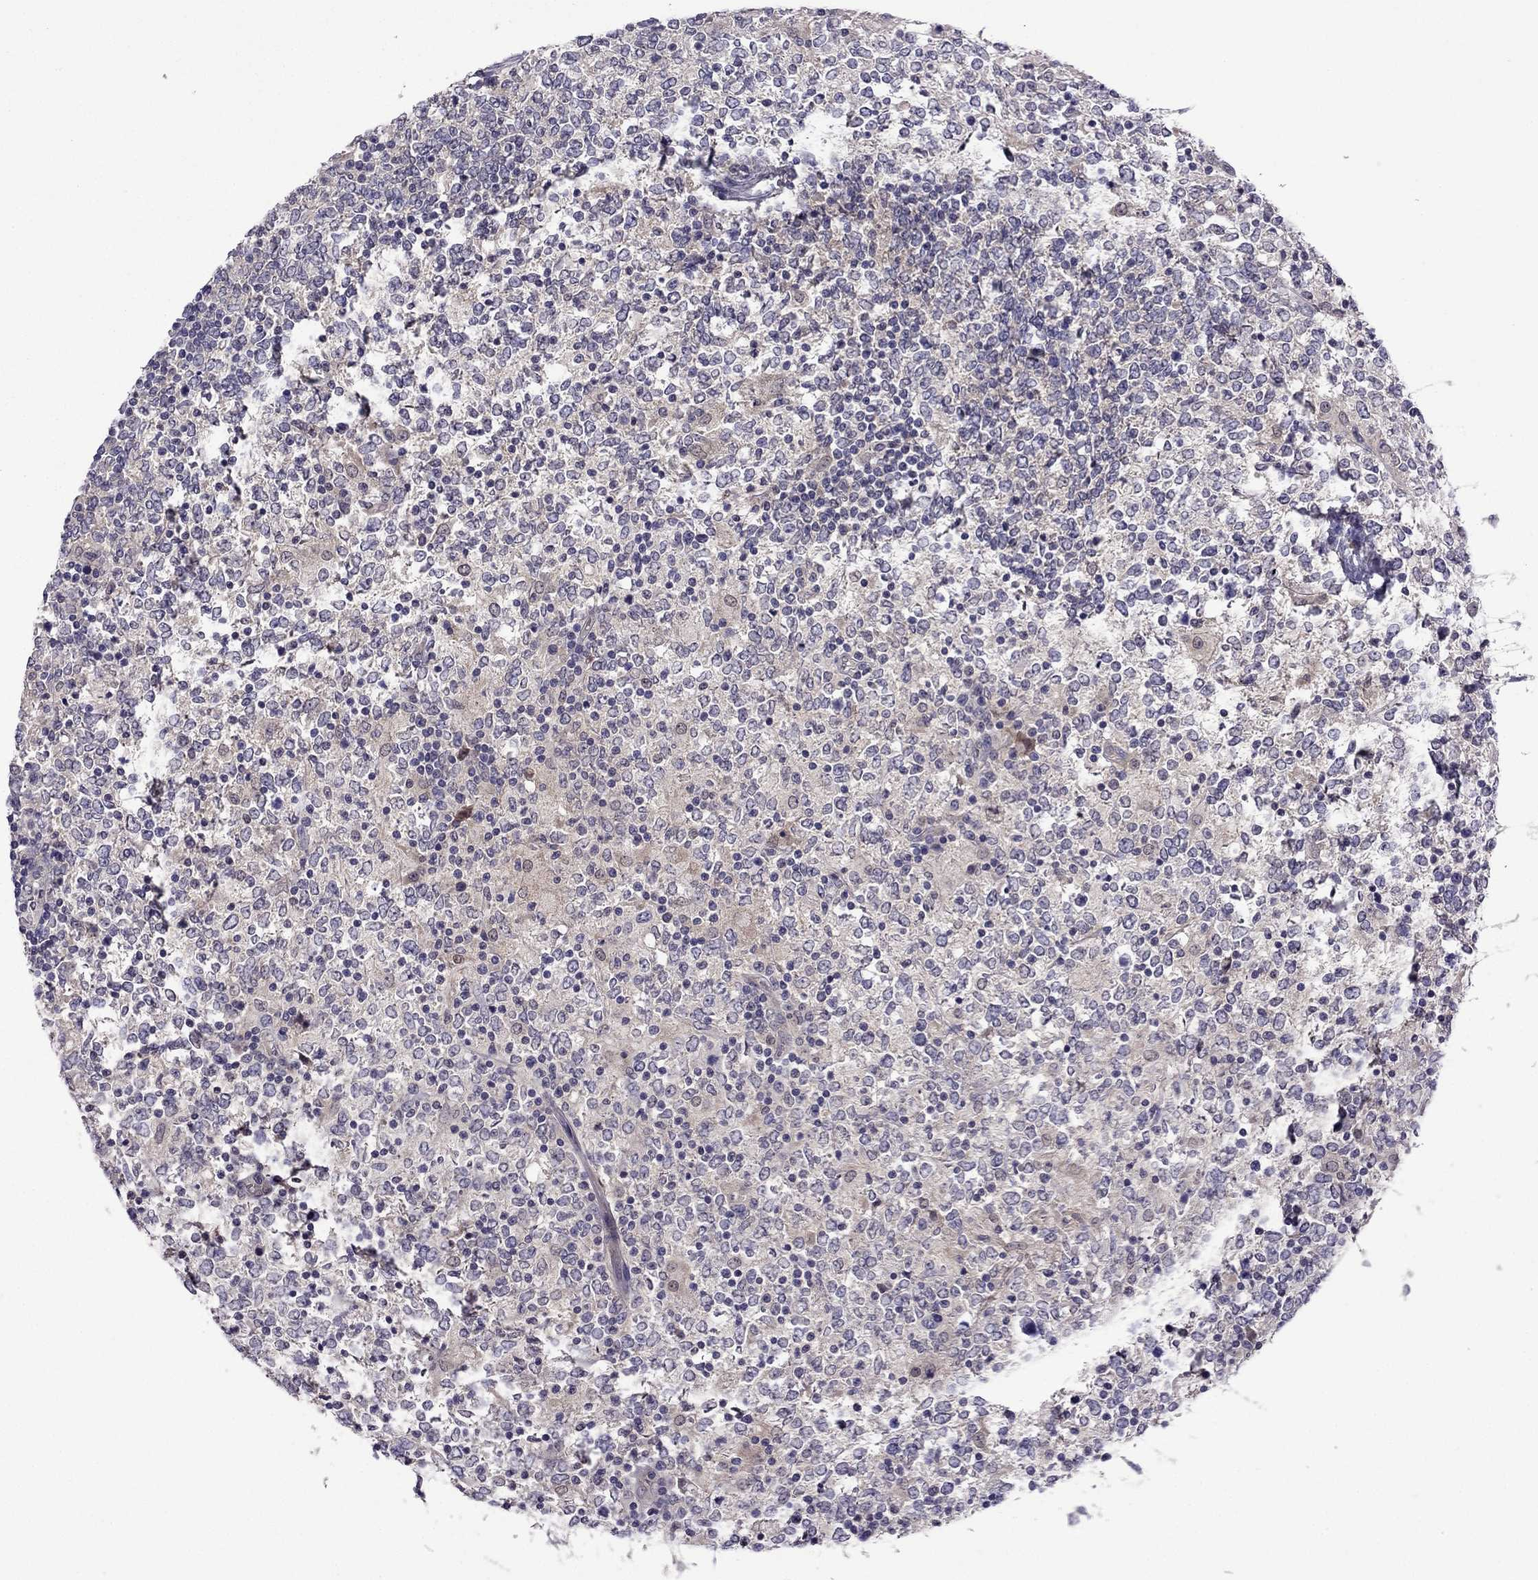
{"staining": {"intensity": "negative", "quantity": "none", "location": "none"}, "tissue": "lymphoma", "cell_type": "Tumor cells", "image_type": "cancer", "snomed": [{"axis": "morphology", "description": "Malignant lymphoma, non-Hodgkin's type, High grade"}, {"axis": "topography", "description": "Lymph node"}], "caption": "There is no significant expression in tumor cells of malignant lymphoma, non-Hodgkin's type (high-grade).", "gene": "CDK5", "patient": {"sex": "female", "age": 84}}